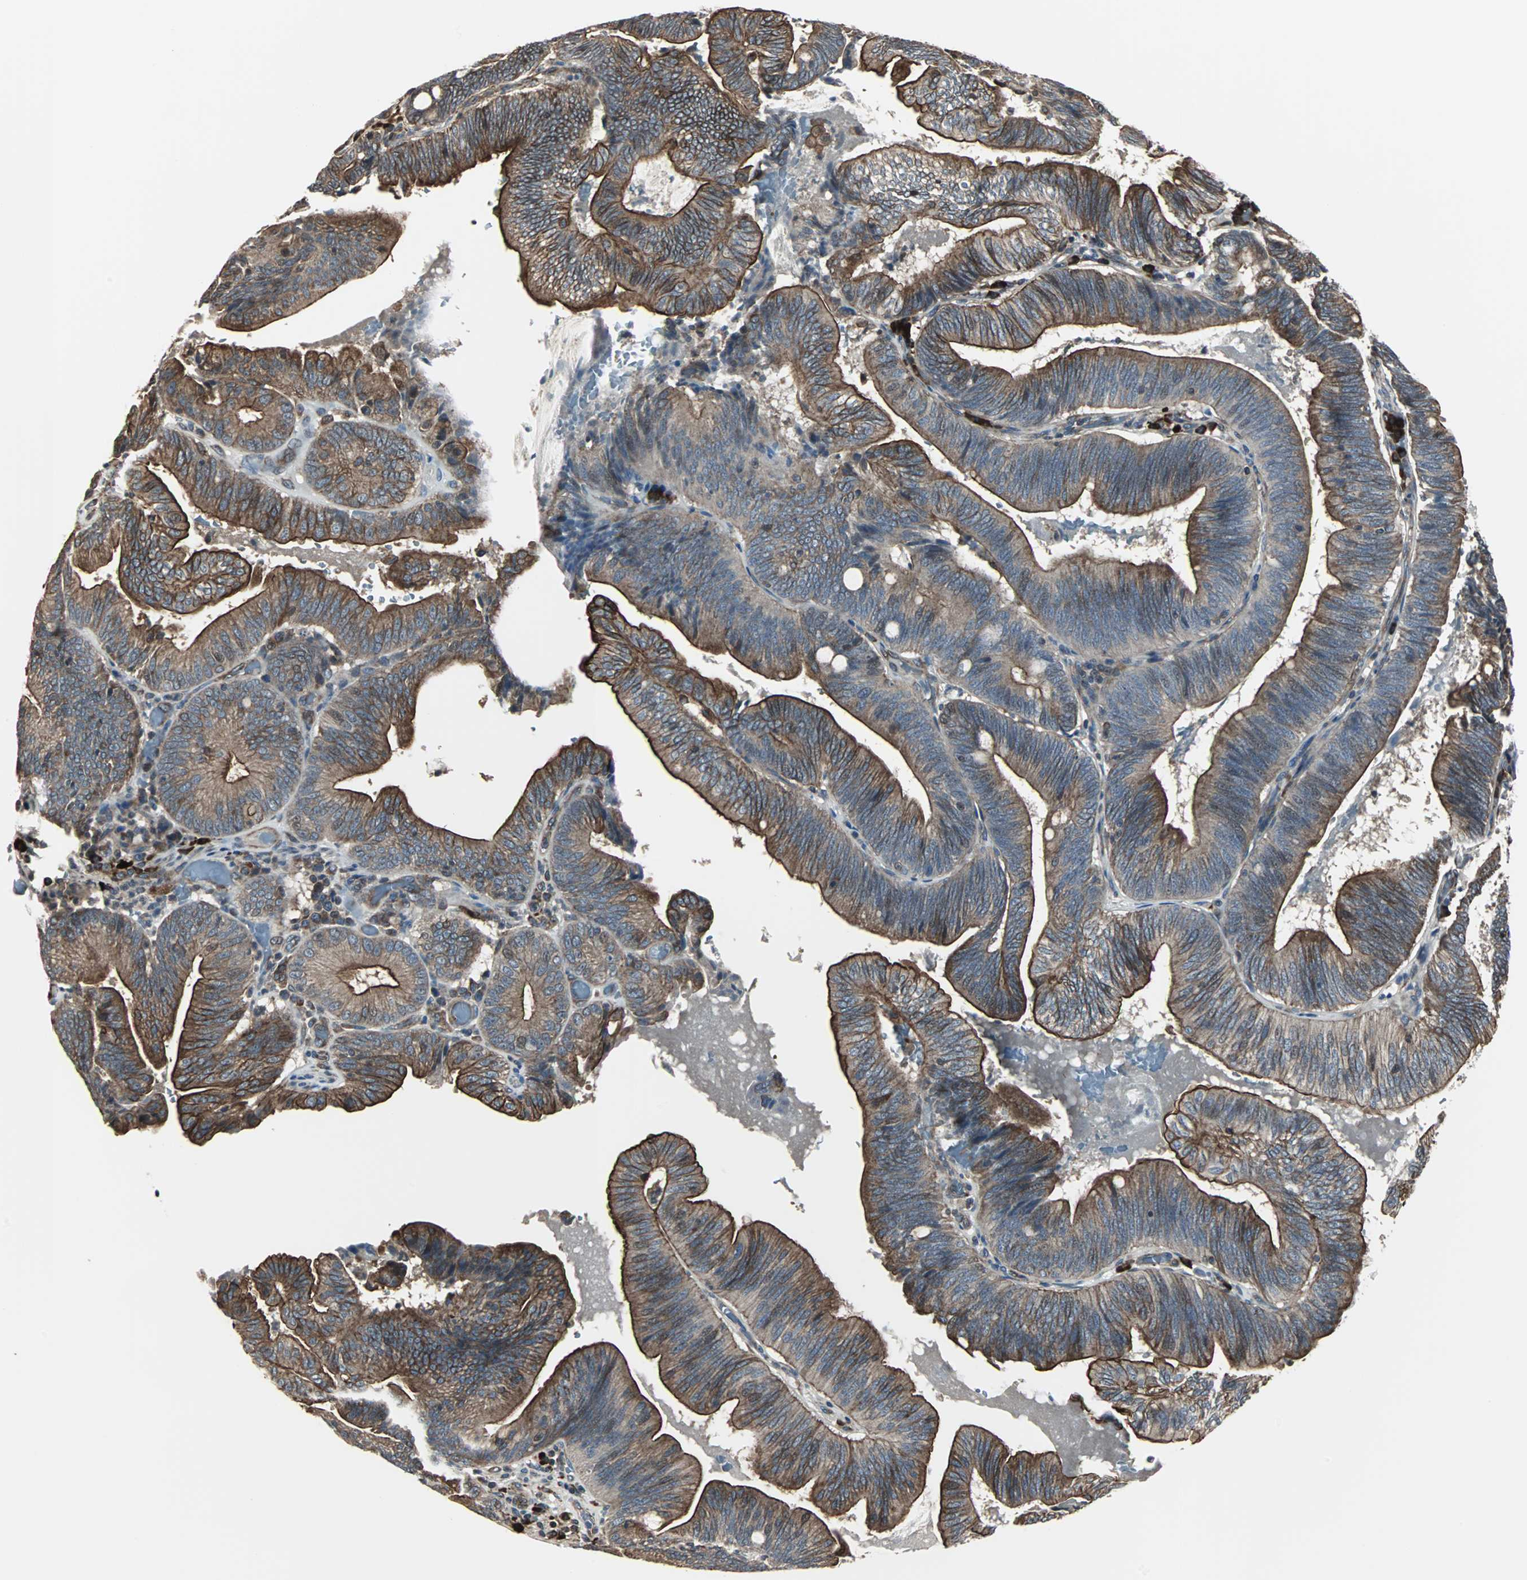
{"staining": {"intensity": "moderate", "quantity": ">75%", "location": "cytoplasmic/membranous"}, "tissue": "pancreatic cancer", "cell_type": "Tumor cells", "image_type": "cancer", "snomed": [{"axis": "morphology", "description": "Adenocarcinoma, NOS"}, {"axis": "topography", "description": "Pancreas"}], "caption": "There is medium levels of moderate cytoplasmic/membranous positivity in tumor cells of pancreatic adenocarcinoma, as demonstrated by immunohistochemical staining (brown color).", "gene": "CHP1", "patient": {"sex": "male", "age": 82}}